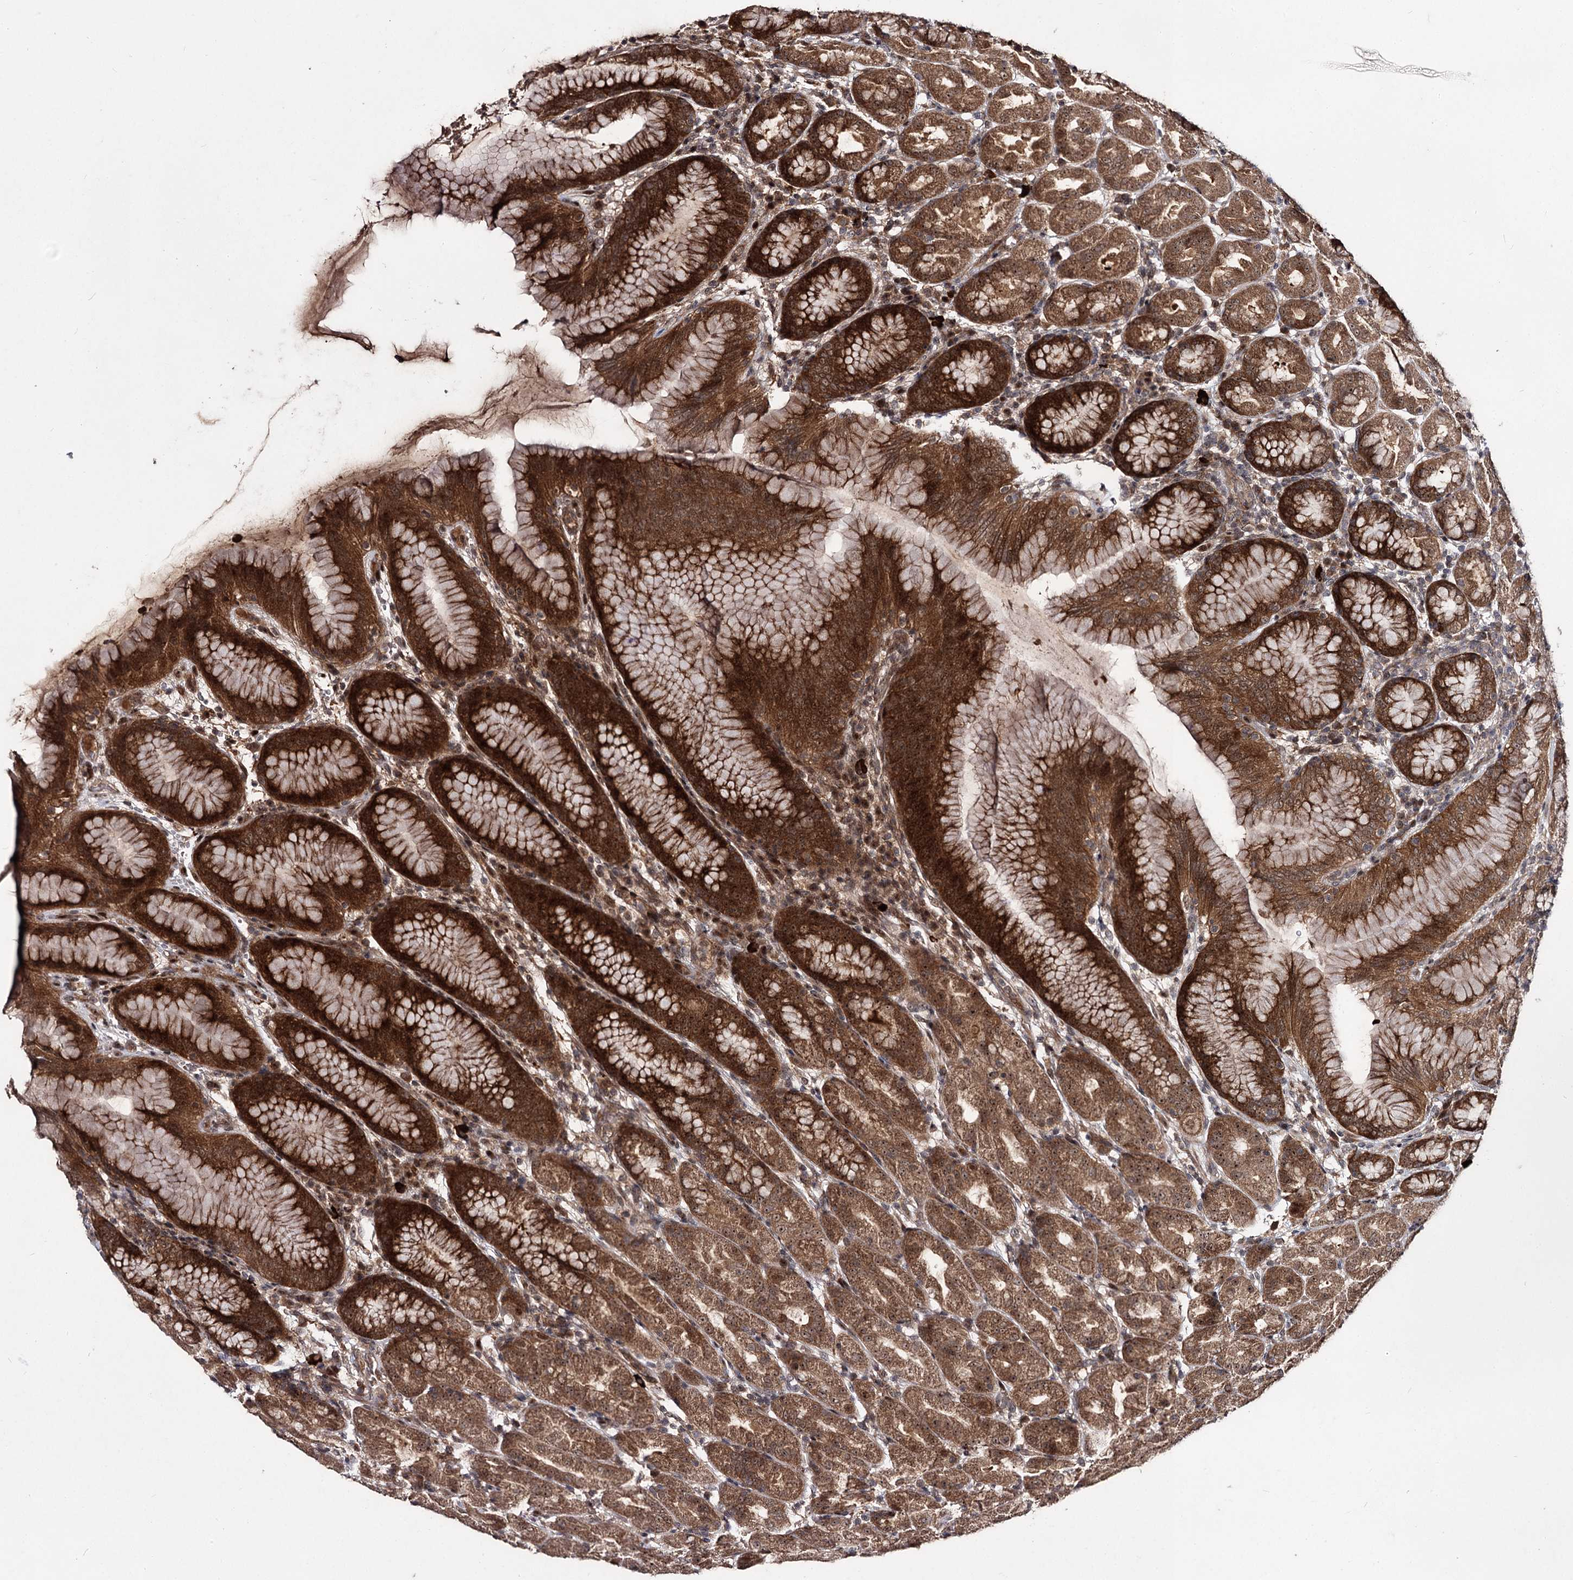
{"staining": {"intensity": "strong", "quantity": ">75%", "location": "cytoplasmic/membranous,nuclear"}, "tissue": "stomach", "cell_type": "Glandular cells", "image_type": "normal", "snomed": [{"axis": "morphology", "description": "Normal tissue, NOS"}, {"axis": "topography", "description": "Stomach"}], "caption": "IHC (DAB (3,3'-diaminobenzidine)) staining of unremarkable human stomach displays strong cytoplasmic/membranous,nuclear protein positivity in about >75% of glandular cells. (Brightfield microscopy of DAB IHC at high magnification).", "gene": "MKNK2", "patient": {"sex": "female", "age": 79}}